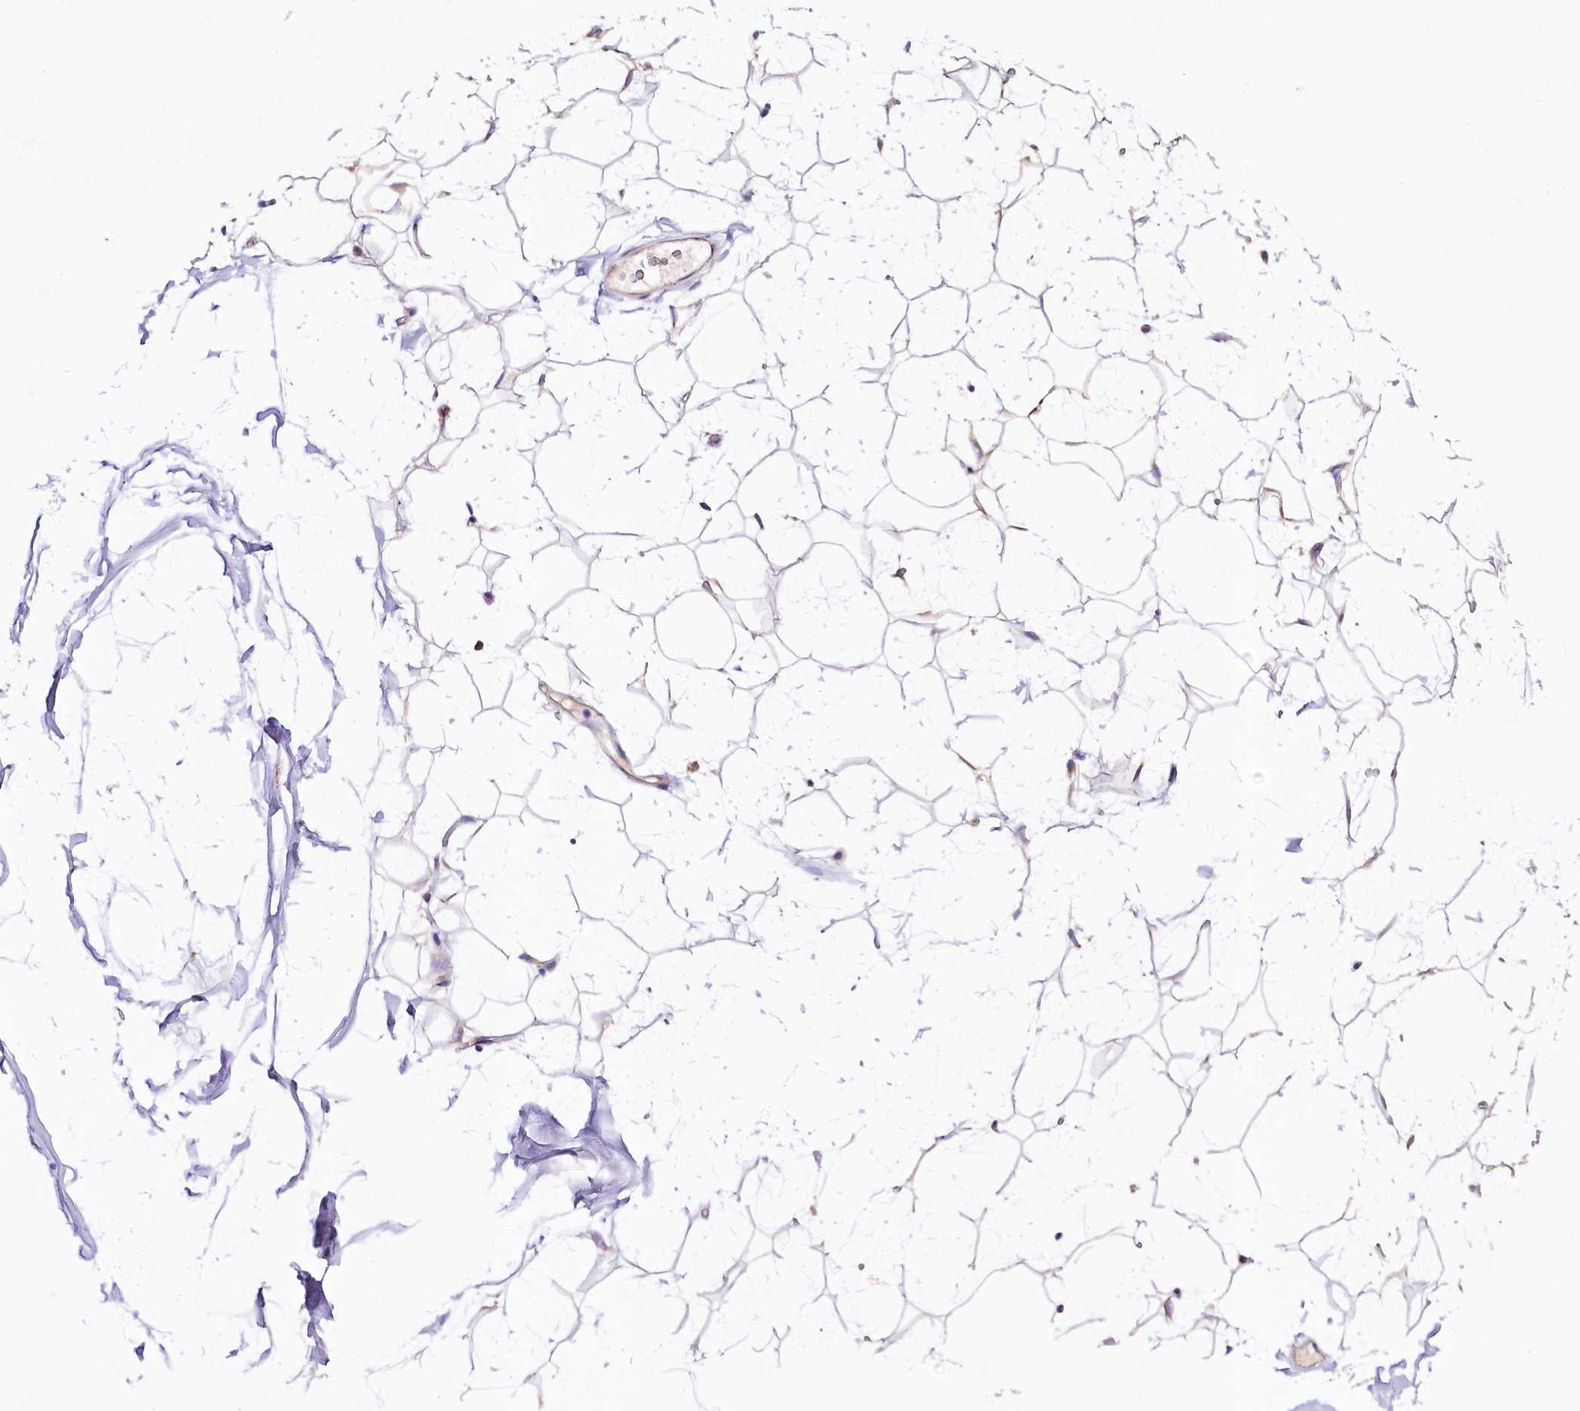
{"staining": {"intensity": "moderate", "quantity": "25%-75%", "location": "cytoplasmic/membranous"}, "tissue": "adipose tissue", "cell_type": "Adipocytes", "image_type": "normal", "snomed": [{"axis": "morphology", "description": "Normal tissue, NOS"}, {"axis": "topography", "description": "Breast"}], "caption": "Adipose tissue stained for a protein (brown) shows moderate cytoplasmic/membranous positive positivity in about 25%-75% of adipocytes.", "gene": "SACM1L", "patient": {"sex": "female", "age": 26}}